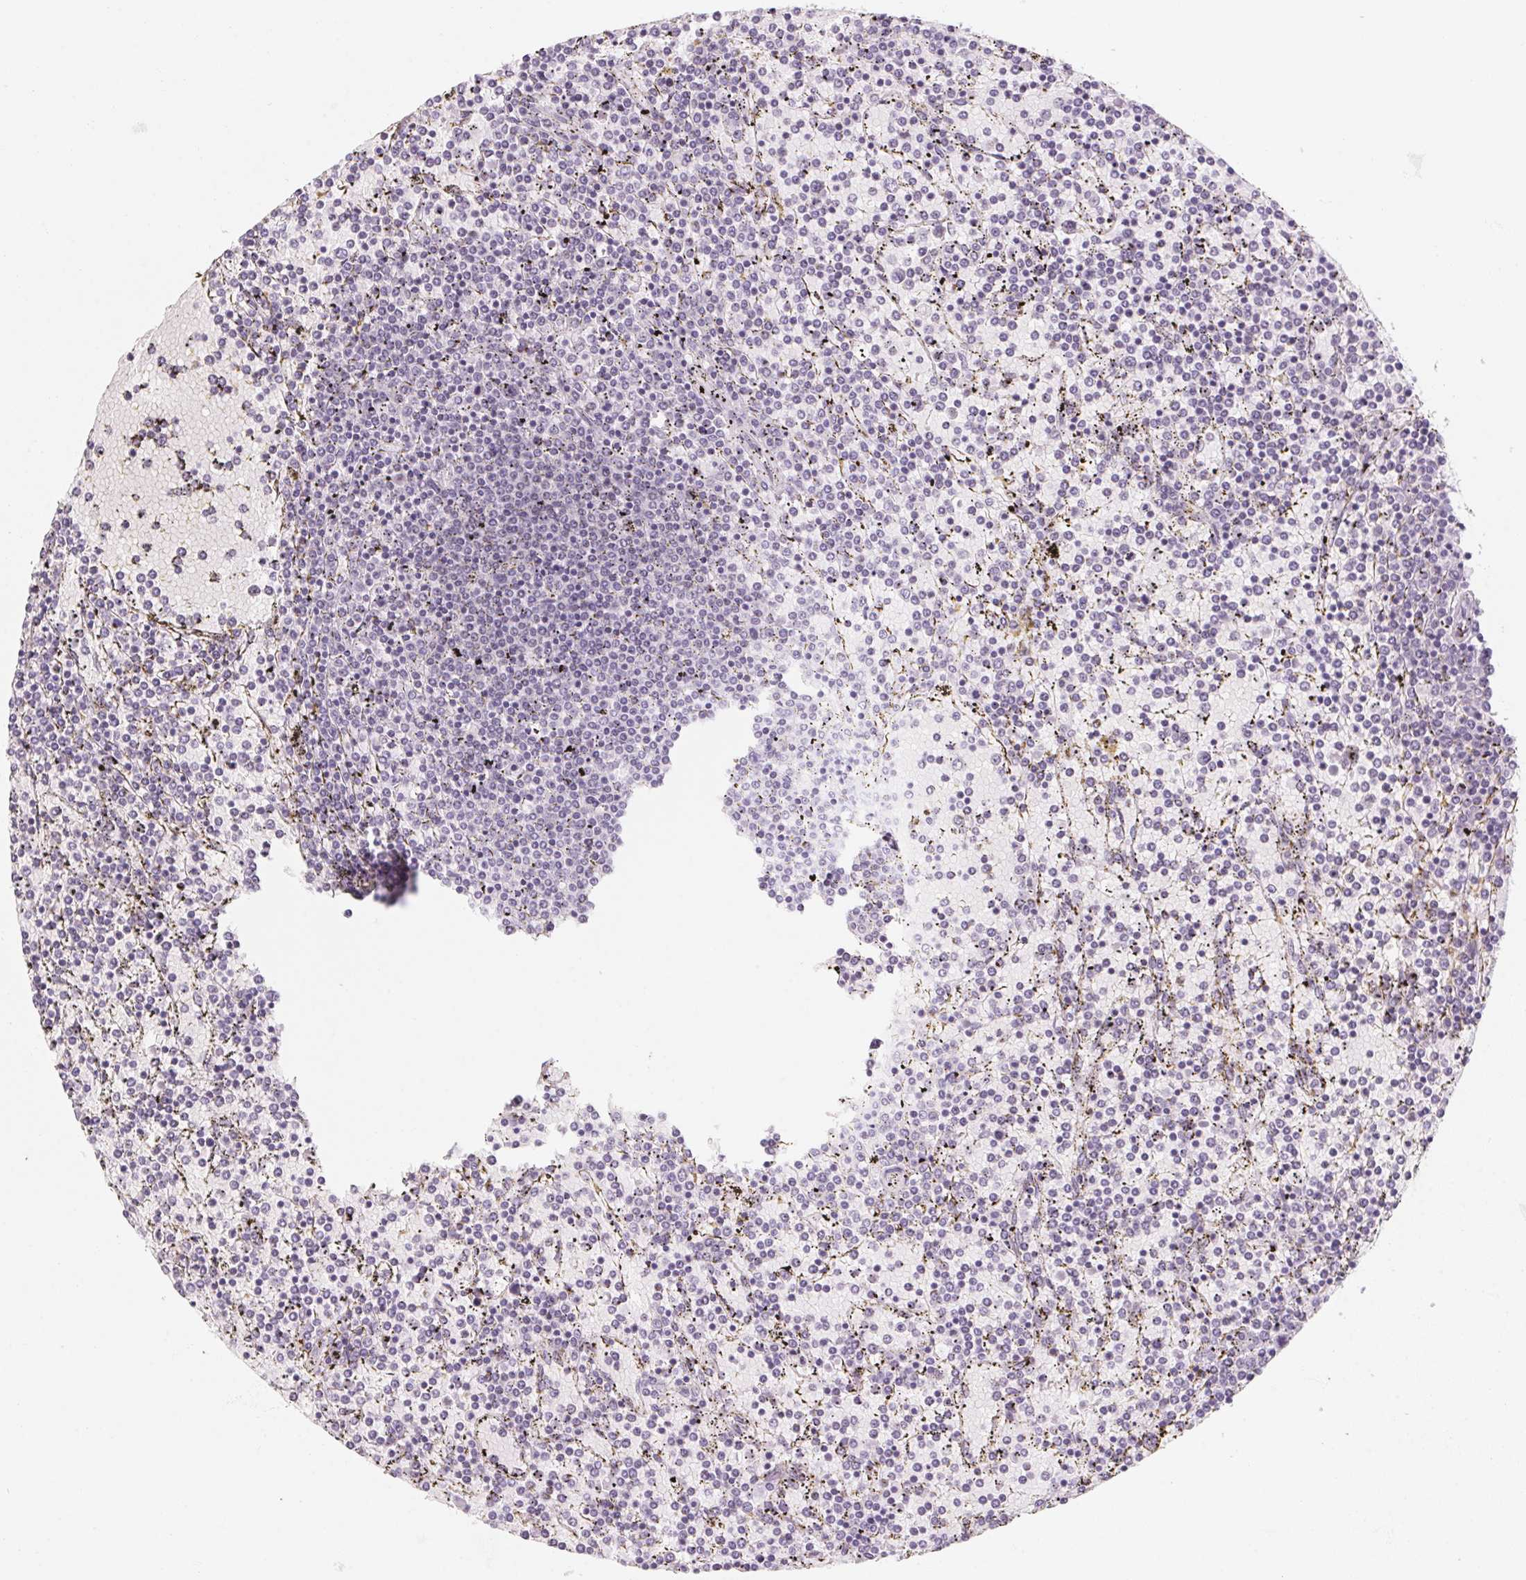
{"staining": {"intensity": "negative", "quantity": "none", "location": "none"}, "tissue": "lymphoma", "cell_type": "Tumor cells", "image_type": "cancer", "snomed": [{"axis": "morphology", "description": "Malignant lymphoma, non-Hodgkin's type, Low grade"}, {"axis": "topography", "description": "Spleen"}], "caption": "Tumor cells are negative for protein expression in human lymphoma. The staining was performed using DAB (3,3'-diaminobenzidine) to visualize the protein expression in brown, while the nuclei were stained in blue with hematoxylin (Magnification: 20x).", "gene": "ZIC4", "patient": {"sex": "female", "age": 77}}